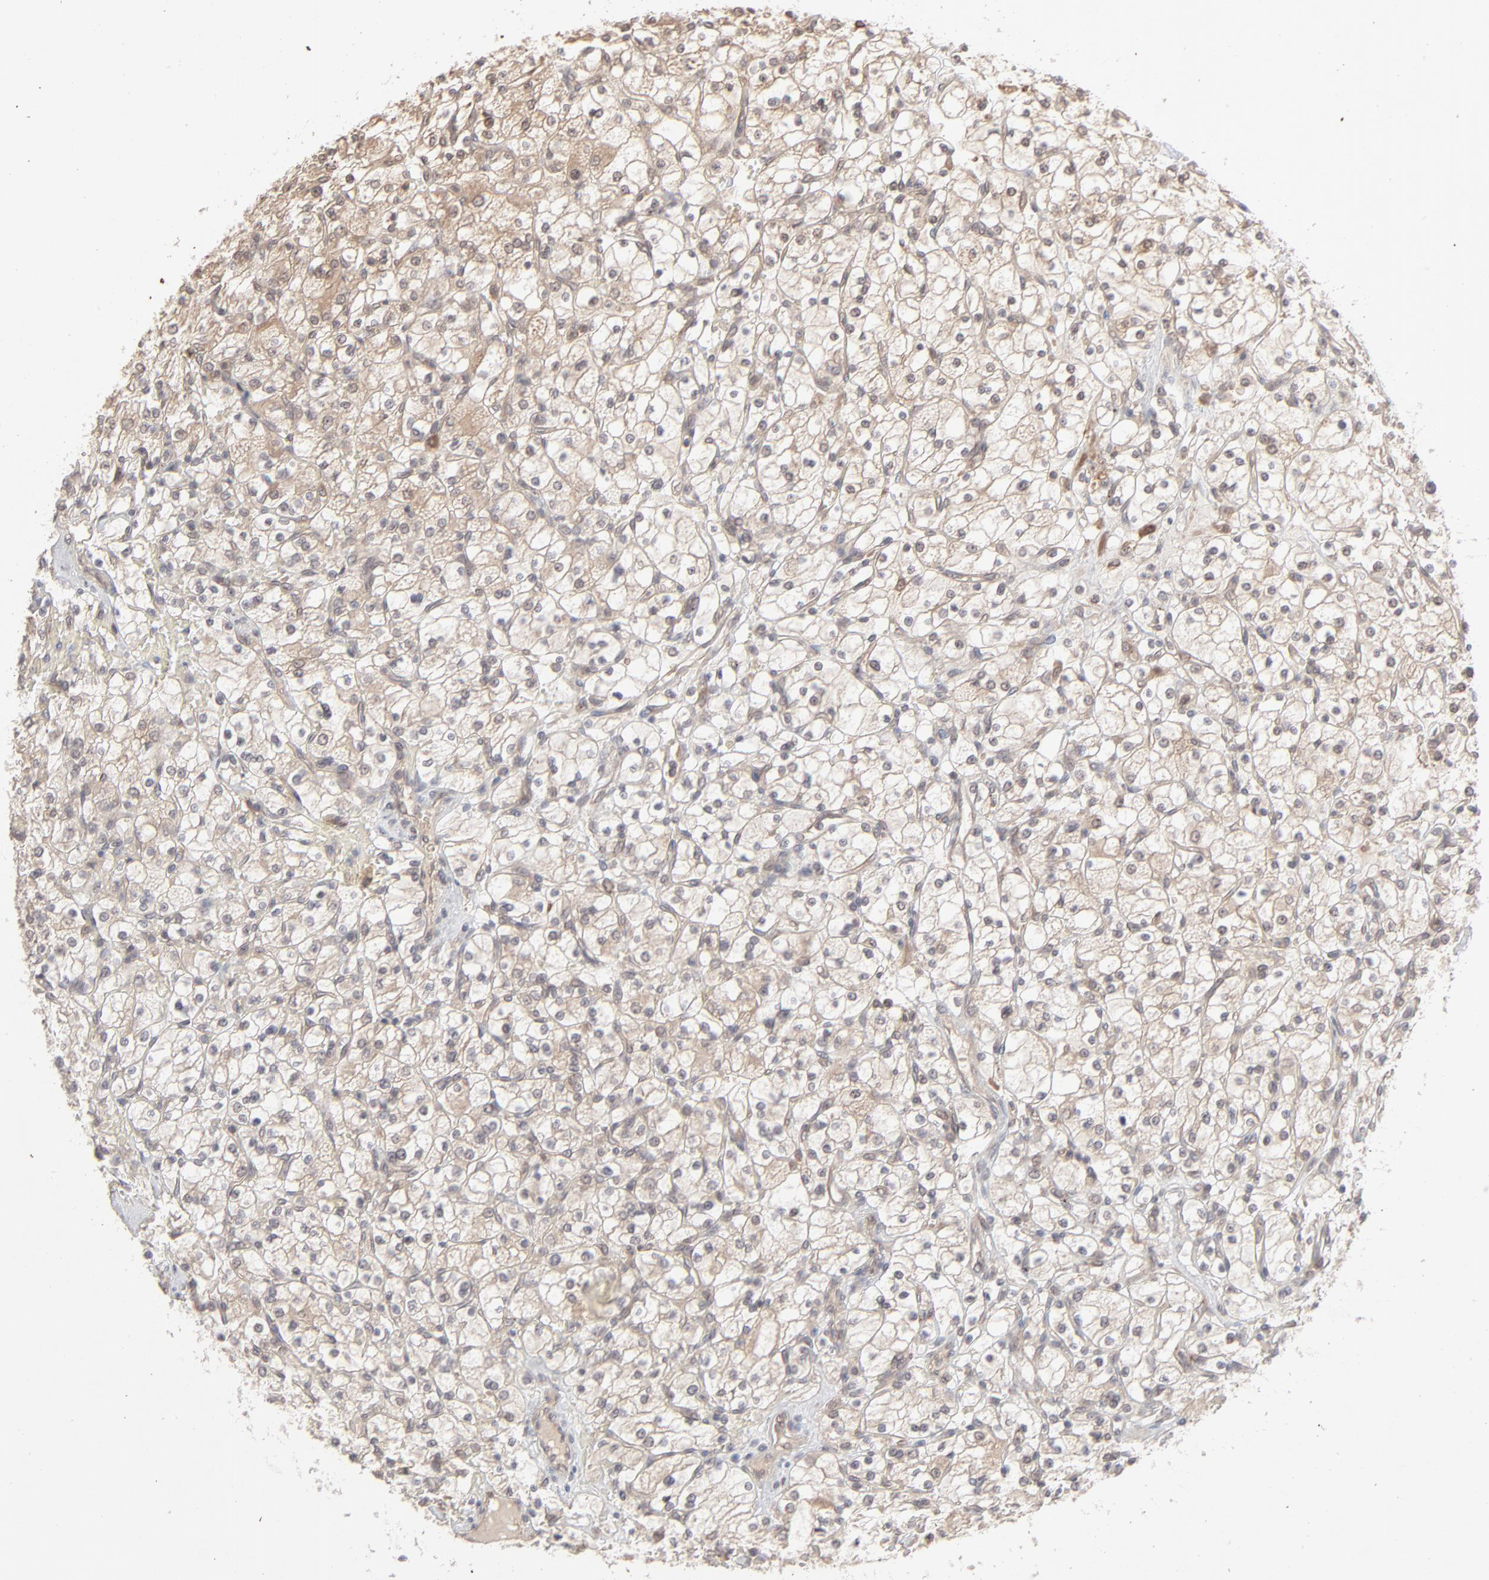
{"staining": {"intensity": "weak", "quantity": ">75%", "location": "cytoplasmic/membranous"}, "tissue": "renal cancer", "cell_type": "Tumor cells", "image_type": "cancer", "snomed": [{"axis": "morphology", "description": "Adenocarcinoma, NOS"}, {"axis": "topography", "description": "Kidney"}], "caption": "This photomicrograph demonstrates adenocarcinoma (renal) stained with immunohistochemistry (IHC) to label a protein in brown. The cytoplasmic/membranous of tumor cells show weak positivity for the protein. Nuclei are counter-stained blue.", "gene": "SCFD1", "patient": {"sex": "female", "age": 83}}